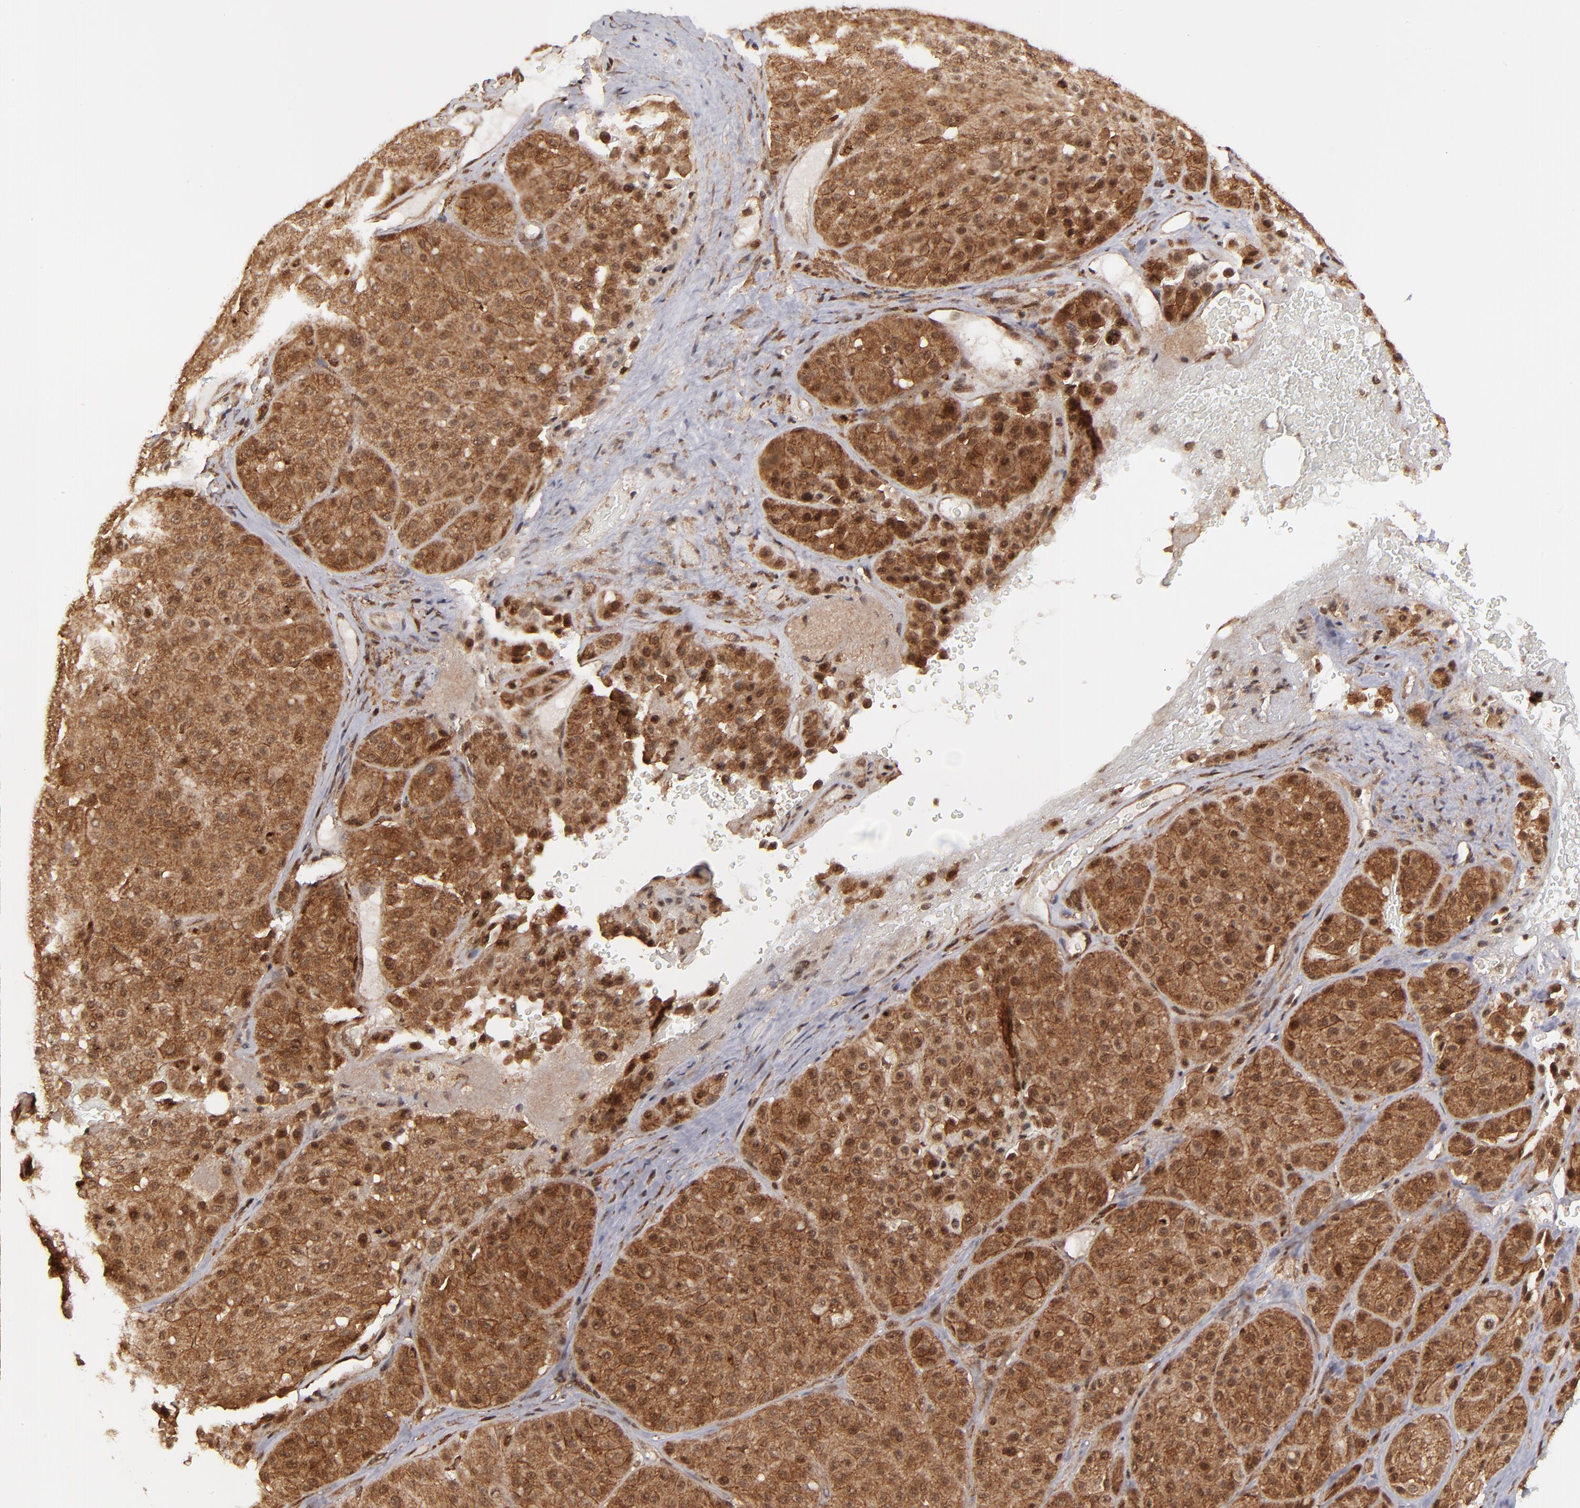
{"staining": {"intensity": "strong", "quantity": ">75%", "location": "cytoplasmic/membranous,nuclear"}, "tissue": "melanoma", "cell_type": "Tumor cells", "image_type": "cancer", "snomed": [{"axis": "morphology", "description": "Normal tissue, NOS"}, {"axis": "morphology", "description": "Malignant melanoma, Metastatic site"}, {"axis": "topography", "description": "Skin"}], "caption": "Protein analysis of malignant melanoma (metastatic site) tissue reveals strong cytoplasmic/membranous and nuclear staining in approximately >75% of tumor cells.", "gene": "RGS6", "patient": {"sex": "male", "age": 41}}